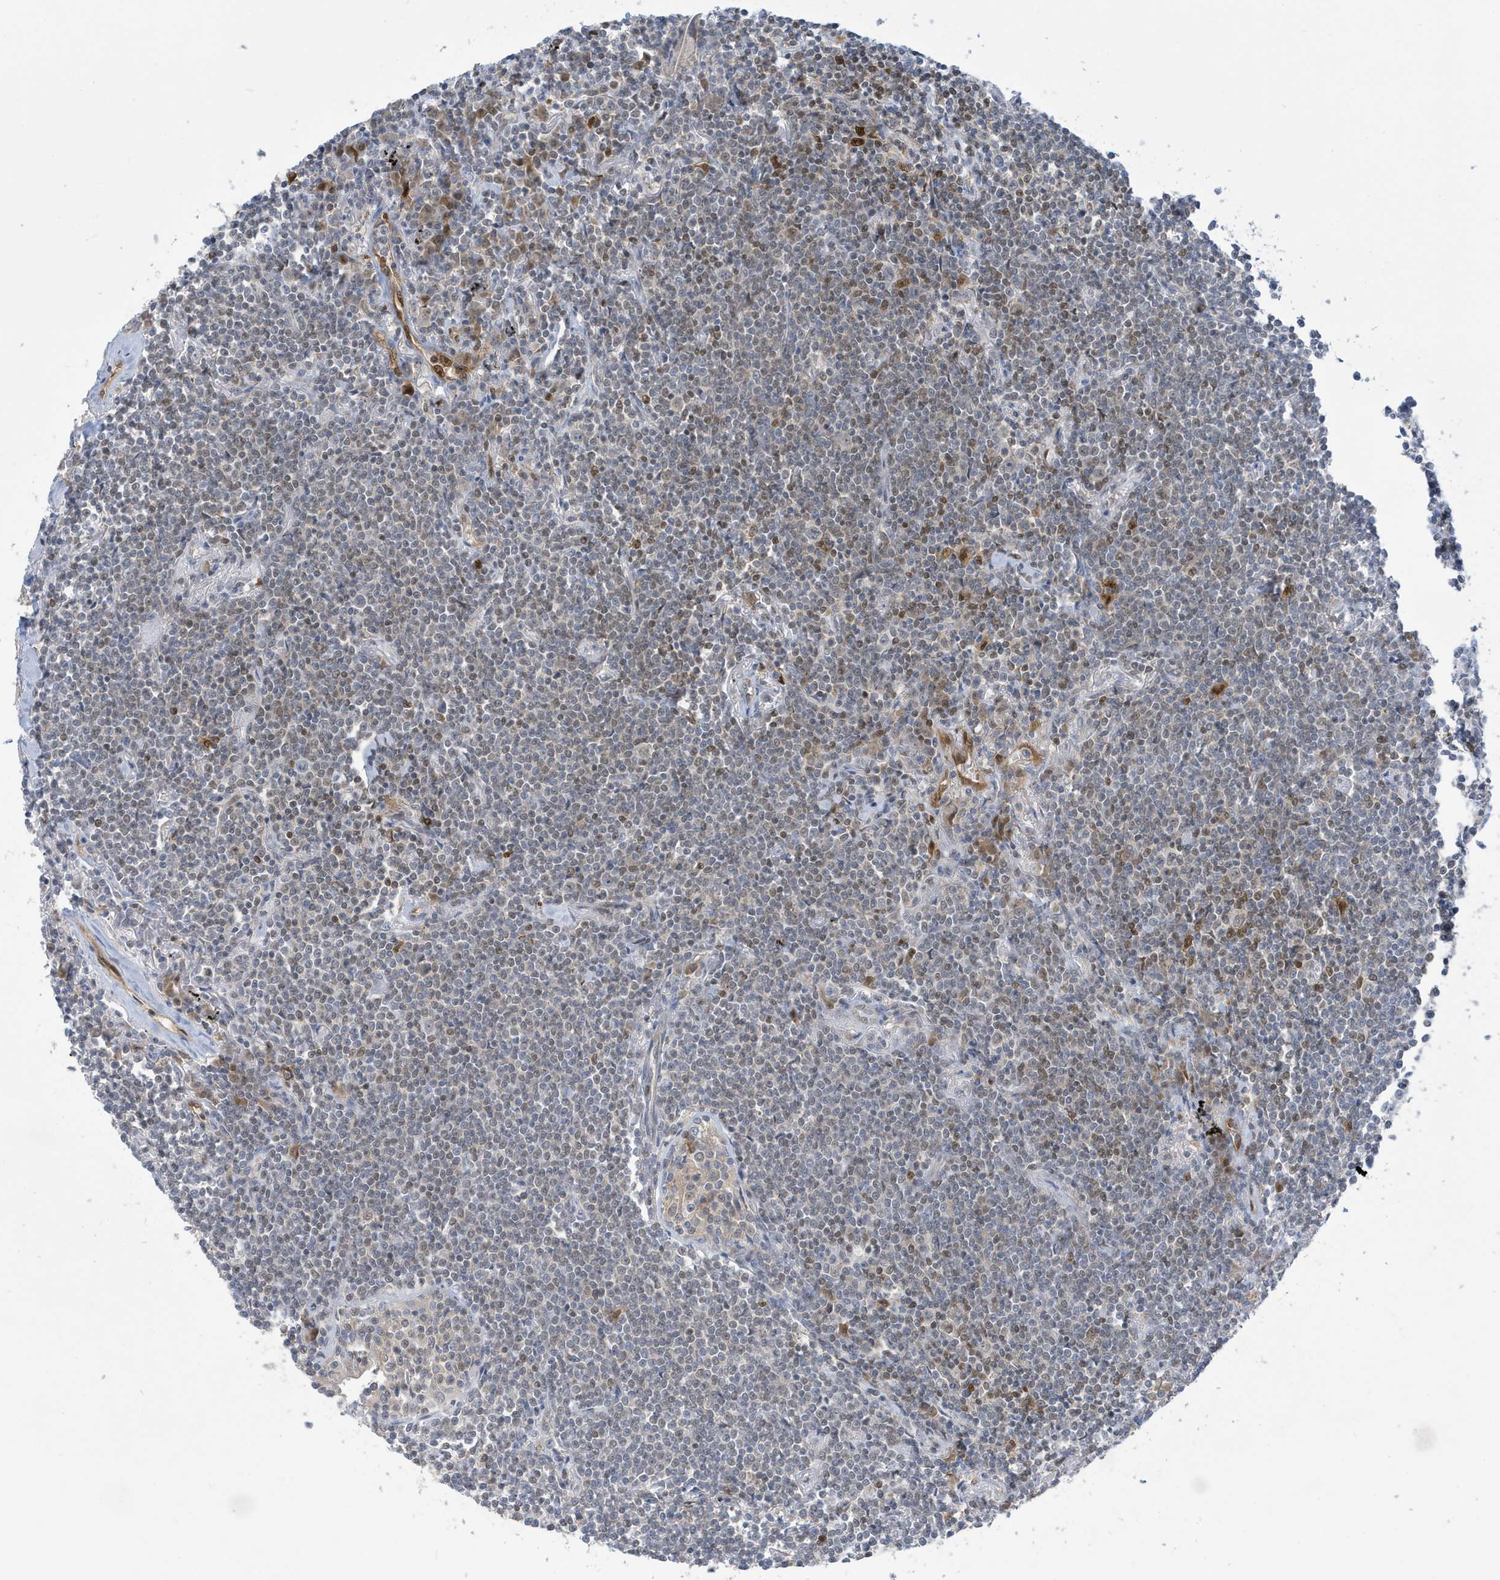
{"staining": {"intensity": "moderate", "quantity": "<25%", "location": "nuclear"}, "tissue": "lymphoma", "cell_type": "Tumor cells", "image_type": "cancer", "snomed": [{"axis": "morphology", "description": "Malignant lymphoma, non-Hodgkin's type, Low grade"}, {"axis": "topography", "description": "Lung"}], "caption": "The photomicrograph shows a brown stain indicating the presence of a protein in the nuclear of tumor cells in lymphoma.", "gene": "NCOA7", "patient": {"sex": "female", "age": 71}}